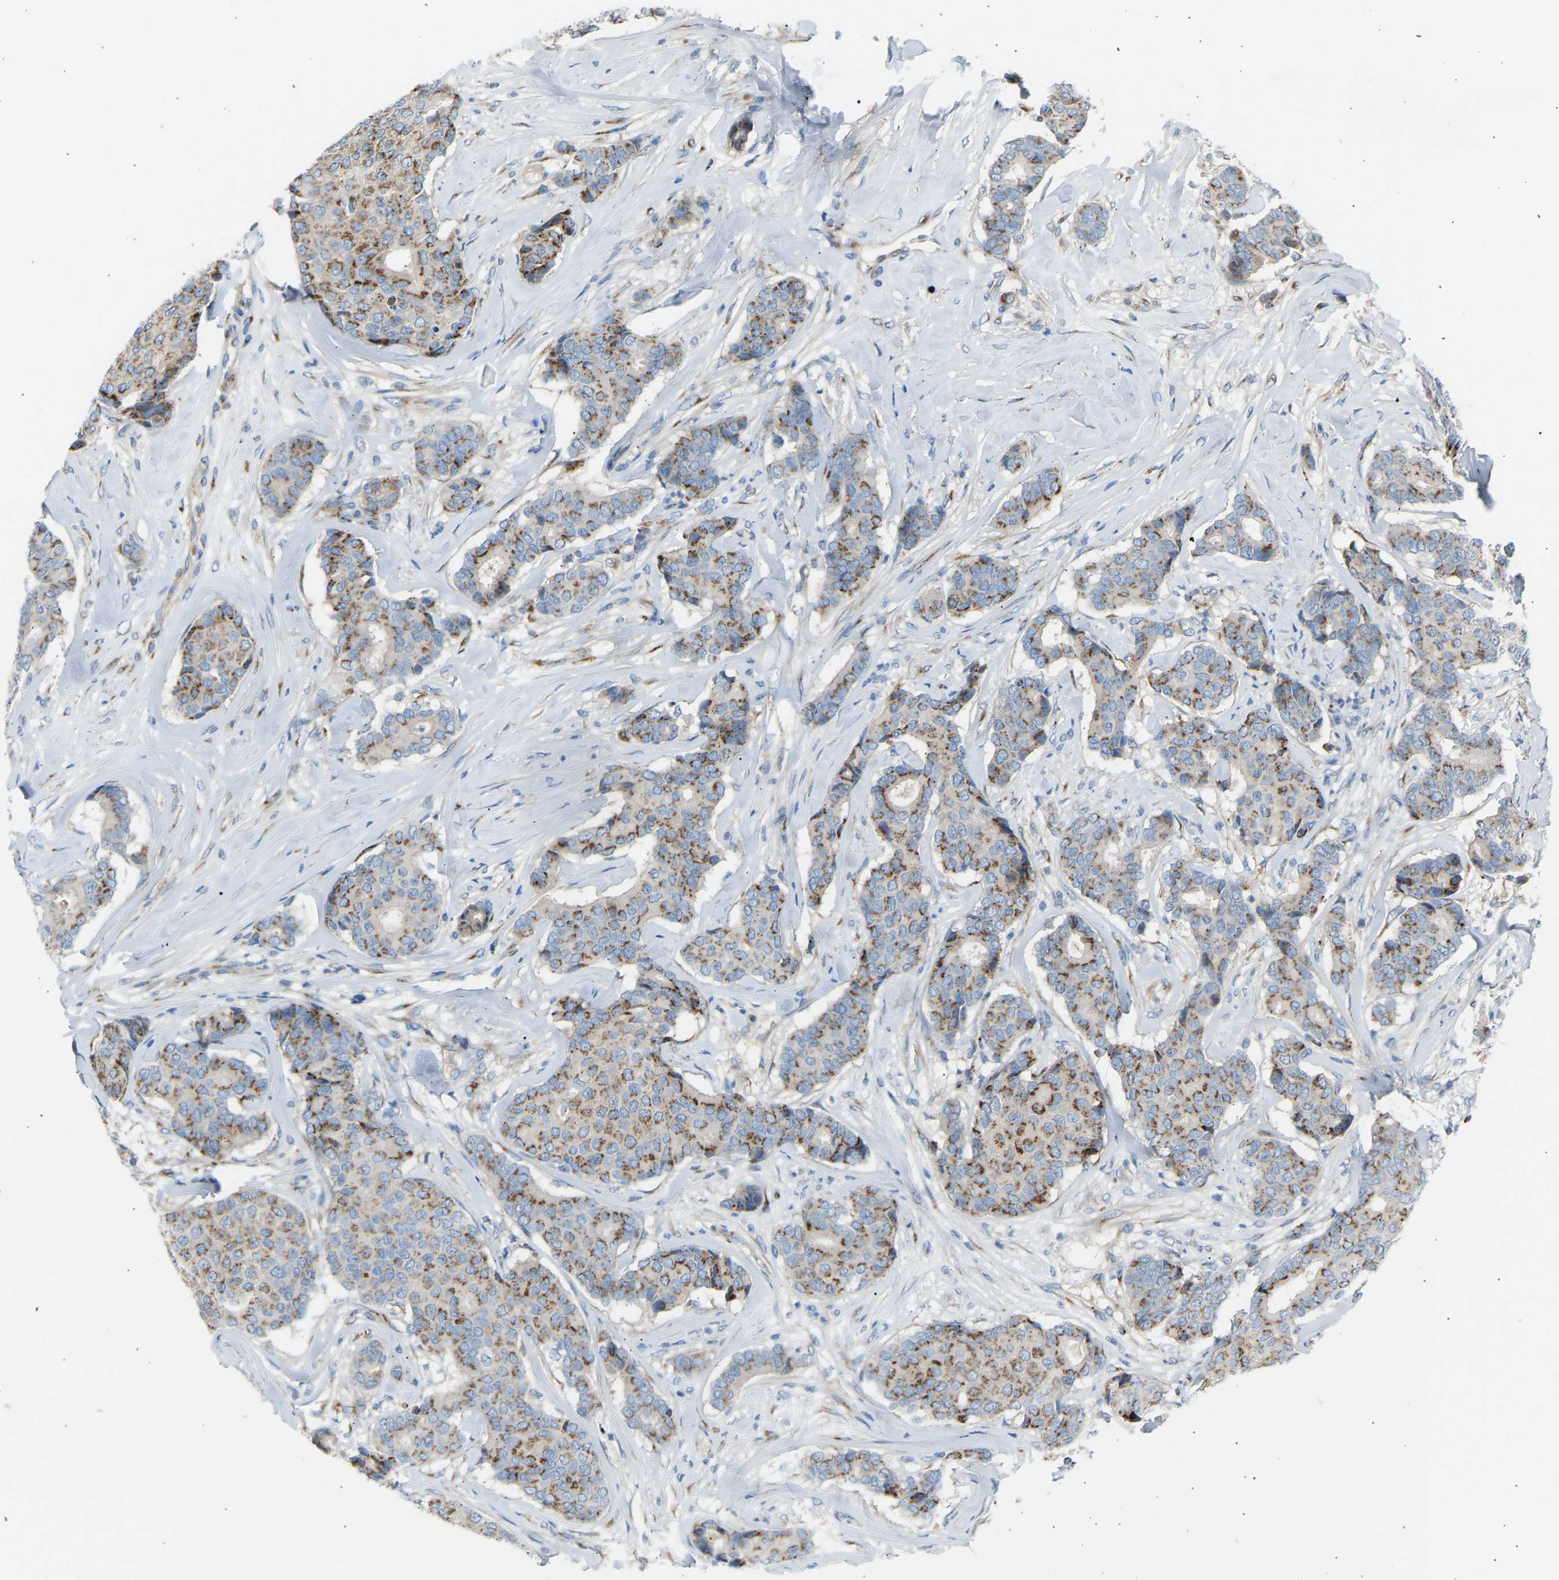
{"staining": {"intensity": "moderate", "quantity": ">75%", "location": "cytoplasmic/membranous"}, "tissue": "breast cancer", "cell_type": "Tumor cells", "image_type": "cancer", "snomed": [{"axis": "morphology", "description": "Duct carcinoma"}, {"axis": "topography", "description": "Breast"}], "caption": "Brown immunohistochemical staining in breast cancer (invasive ductal carcinoma) displays moderate cytoplasmic/membranous staining in approximately >75% of tumor cells.", "gene": "CYREN", "patient": {"sex": "female", "age": 75}}